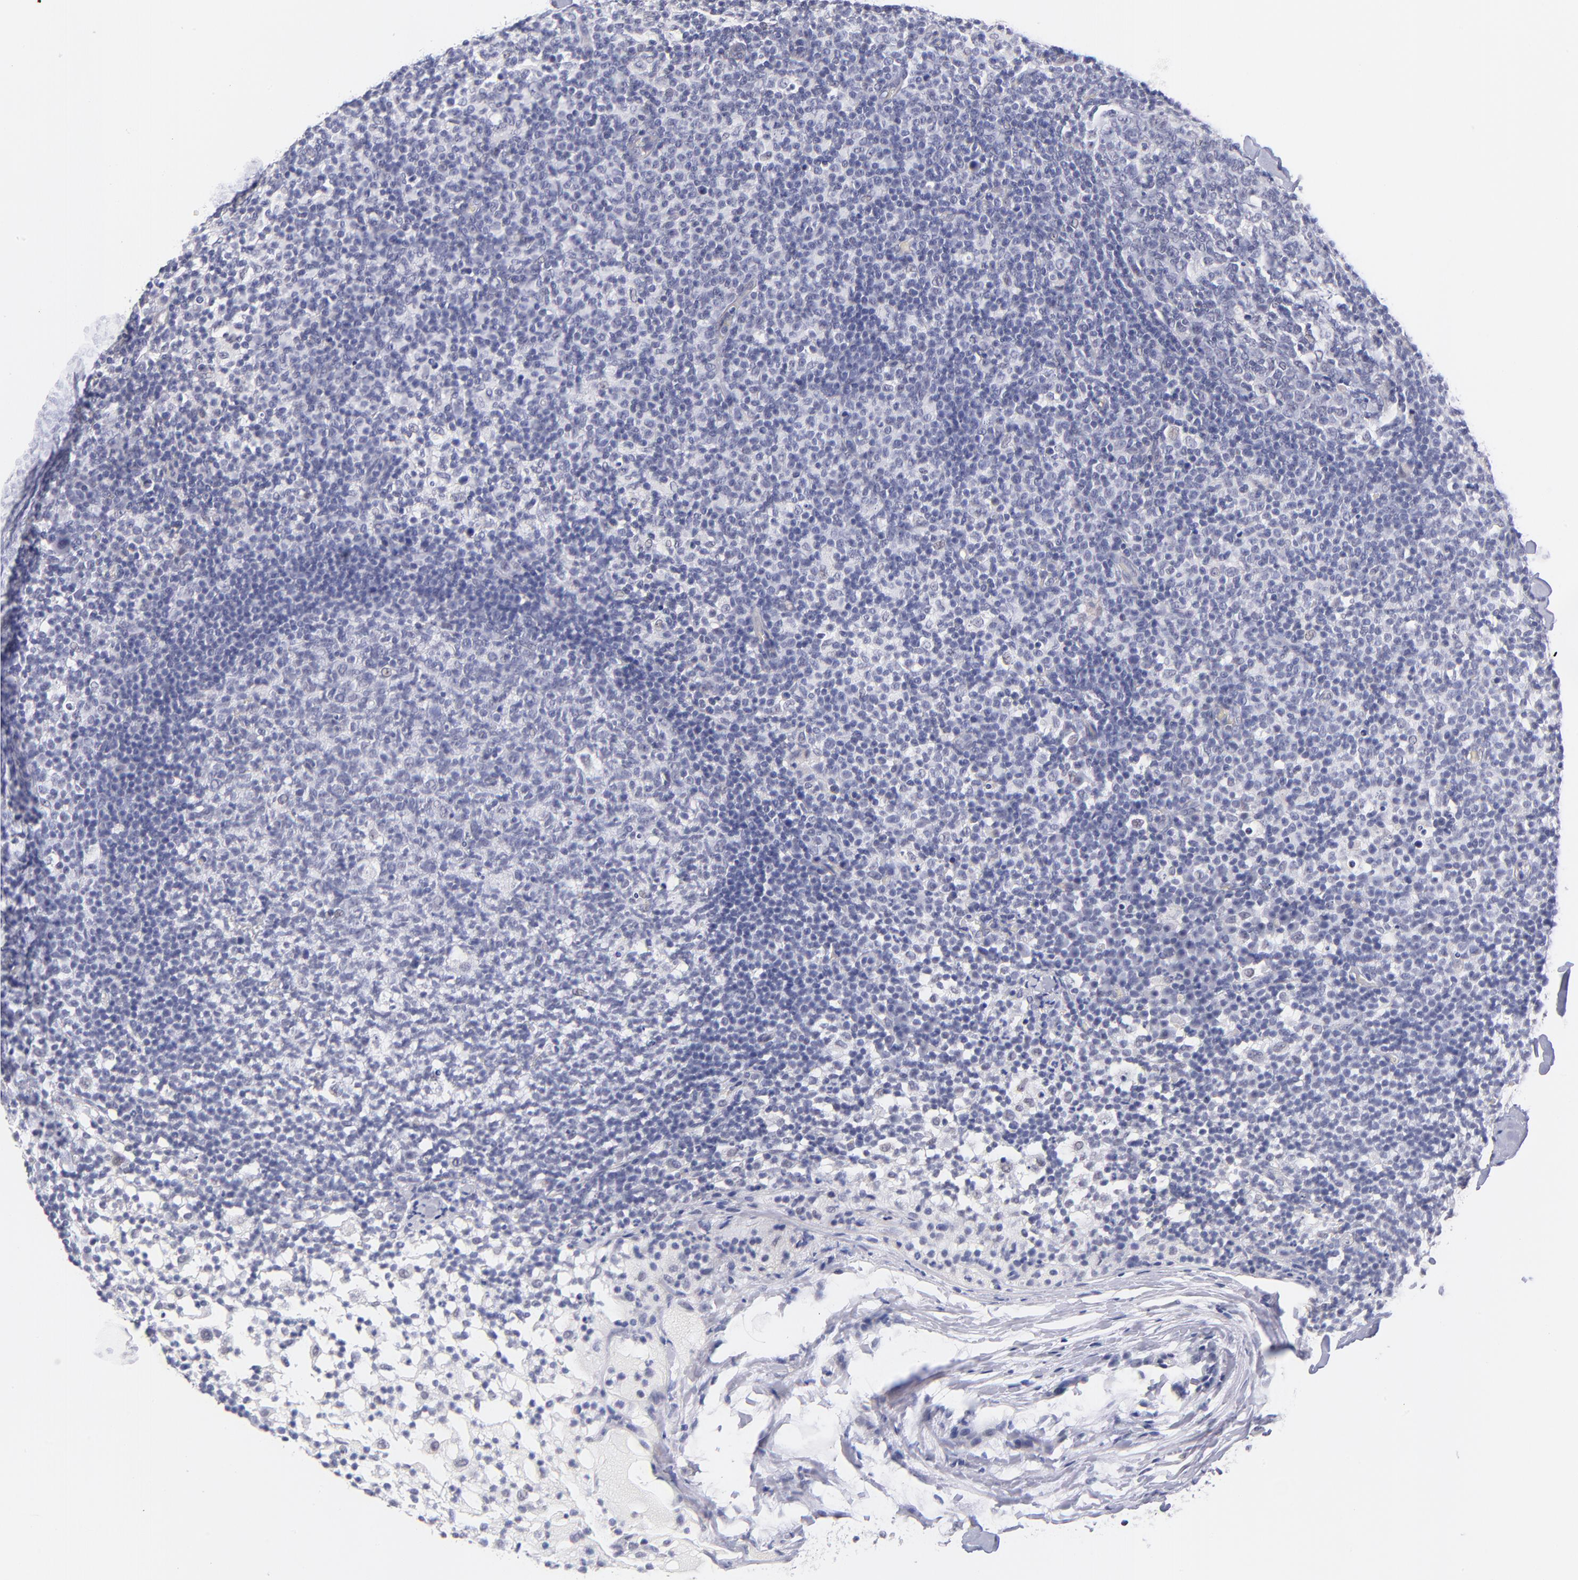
{"staining": {"intensity": "negative", "quantity": "none", "location": "none"}, "tissue": "lymph node", "cell_type": "Germinal center cells", "image_type": "normal", "snomed": [{"axis": "morphology", "description": "Normal tissue, NOS"}, {"axis": "morphology", "description": "Inflammation, NOS"}, {"axis": "topography", "description": "Lymph node"}], "caption": "A histopathology image of lymph node stained for a protein displays no brown staining in germinal center cells. (Immunohistochemistry, brightfield microscopy, high magnification).", "gene": "SNRPB", "patient": {"sex": "male", "age": 55}}